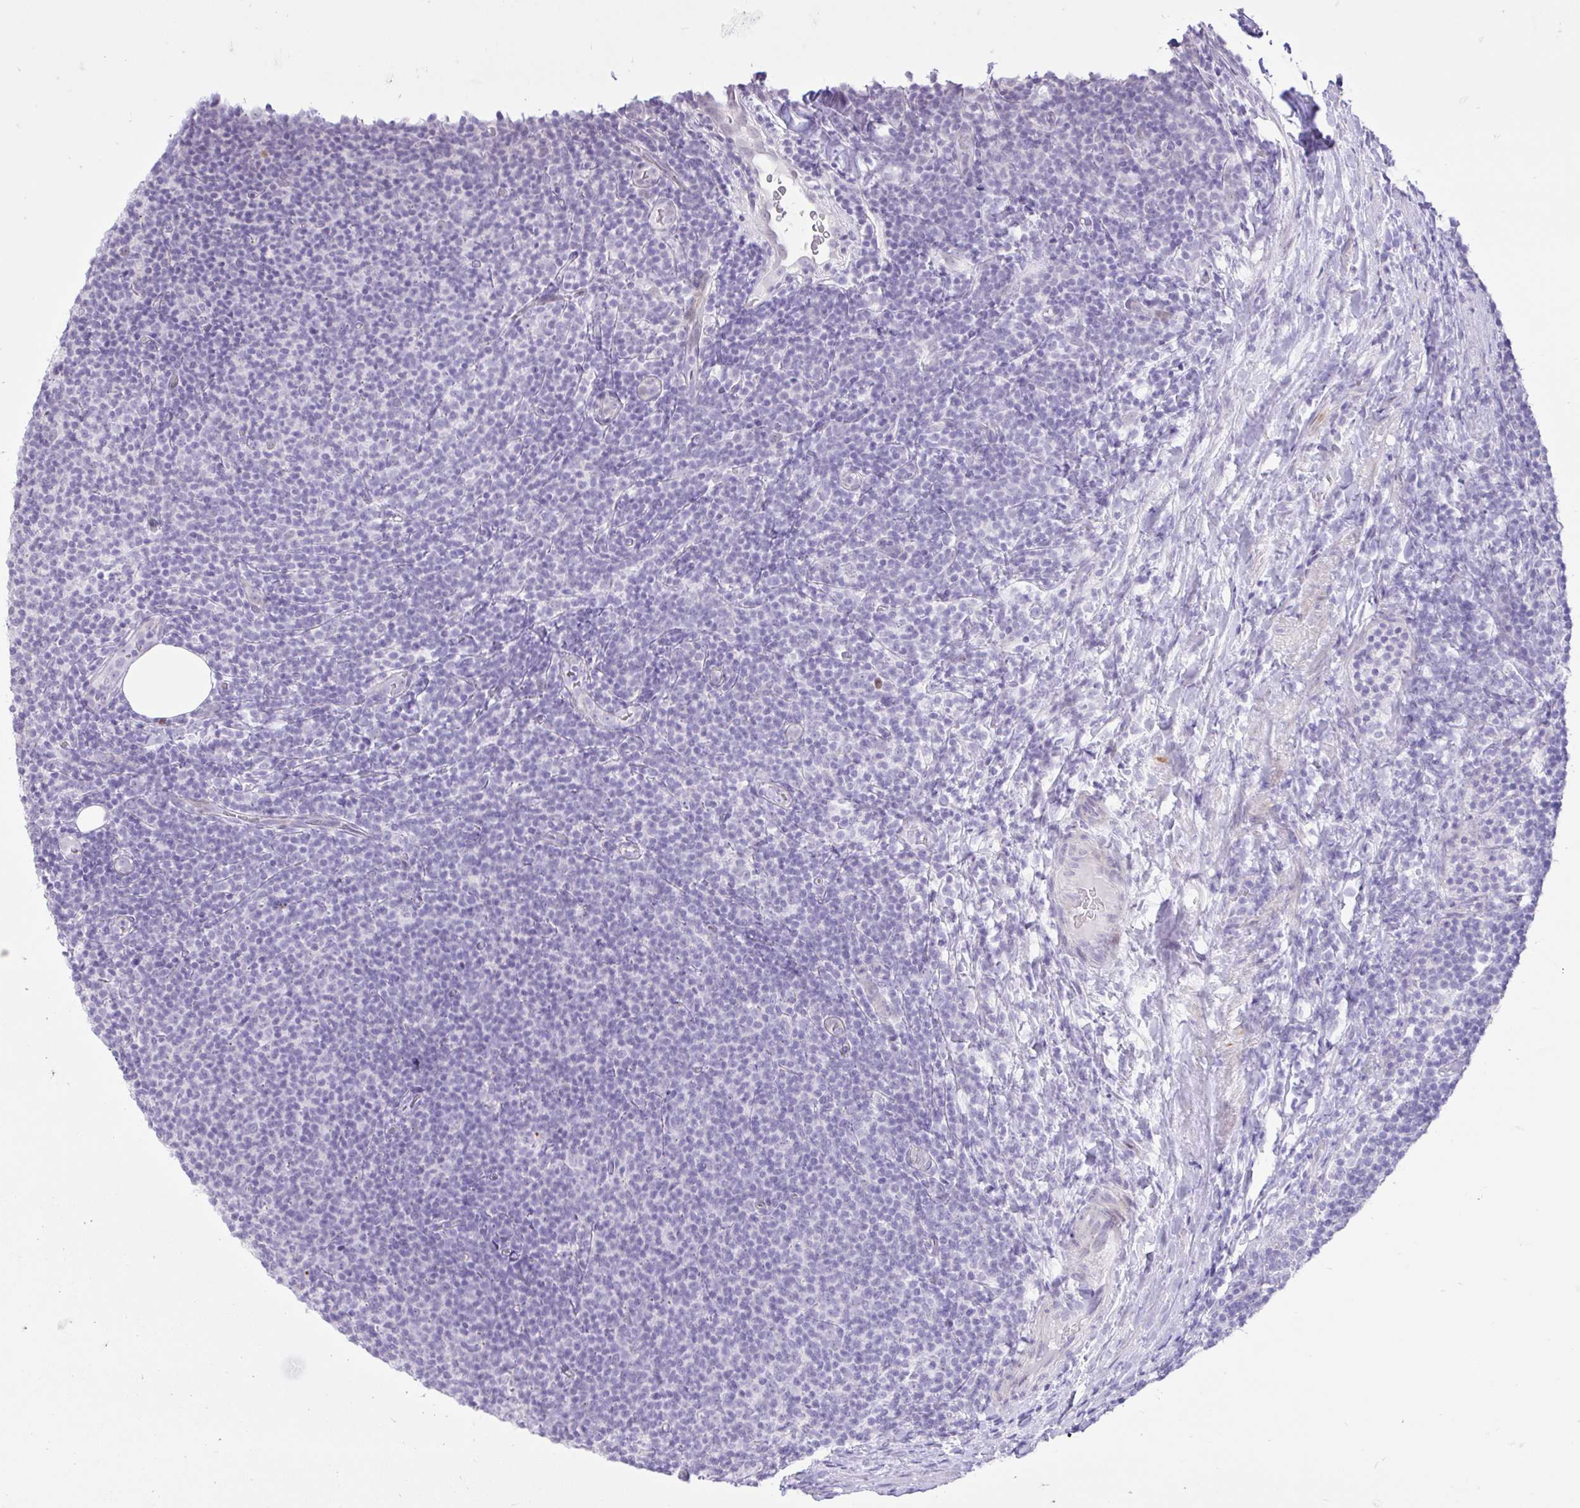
{"staining": {"intensity": "negative", "quantity": "none", "location": "none"}, "tissue": "lymphoma", "cell_type": "Tumor cells", "image_type": "cancer", "snomed": [{"axis": "morphology", "description": "Malignant lymphoma, non-Hodgkin's type, Low grade"}, {"axis": "topography", "description": "Lymph node"}], "caption": "A micrograph of human lymphoma is negative for staining in tumor cells.", "gene": "REEP1", "patient": {"sex": "male", "age": 66}}